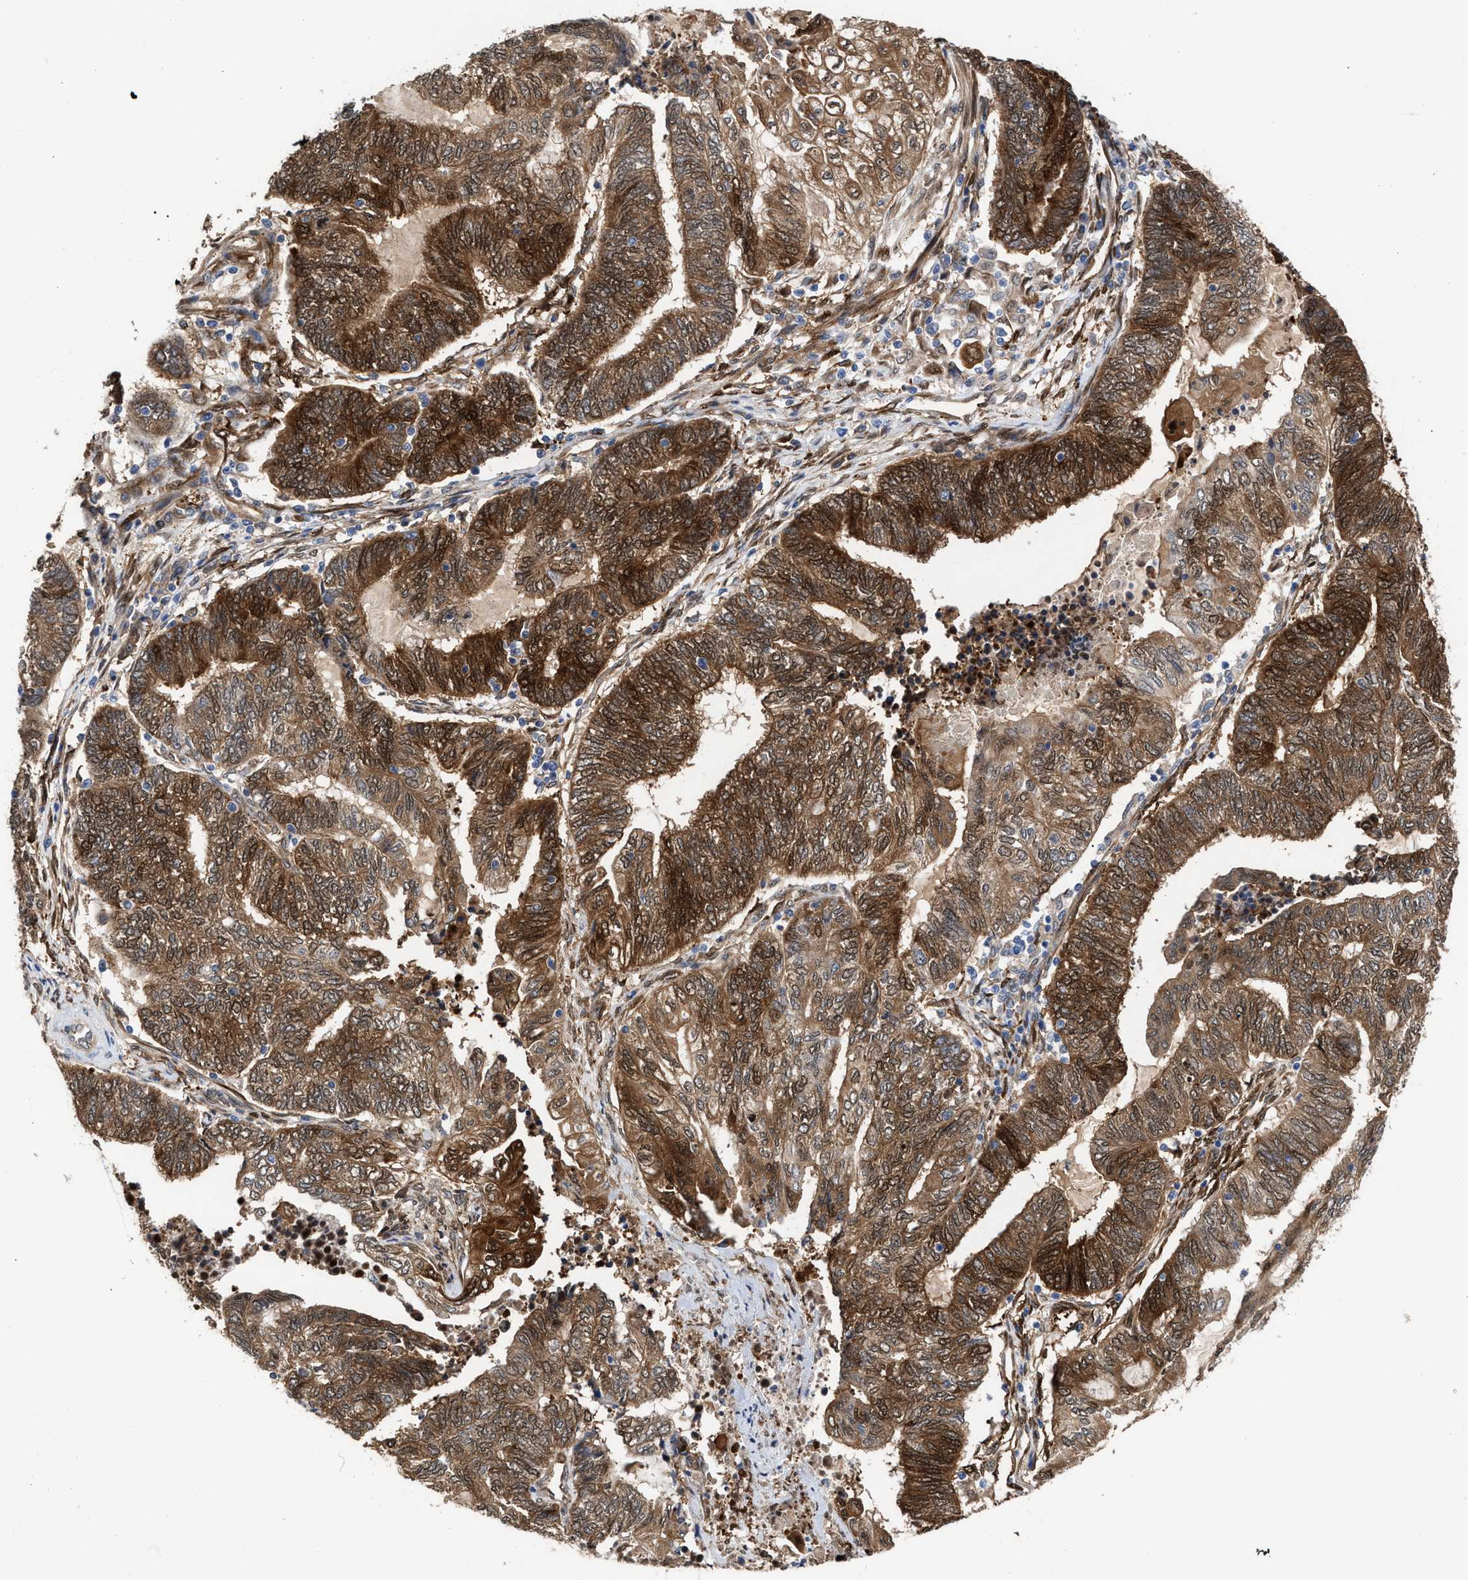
{"staining": {"intensity": "strong", "quantity": ">75%", "location": "cytoplasmic/membranous,nuclear"}, "tissue": "endometrial cancer", "cell_type": "Tumor cells", "image_type": "cancer", "snomed": [{"axis": "morphology", "description": "Adenocarcinoma, NOS"}, {"axis": "topography", "description": "Uterus"}, {"axis": "topography", "description": "Endometrium"}], "caption": "Protein expression by immunohistochemistry exhibits strong cytoplasmic/membranous and nuclear staining in about >75% of tumor cells in endometrial cancer (adenocarcinoma).", "gene": "TP53I3", "patient": {"sex": "female", "age": 70}}